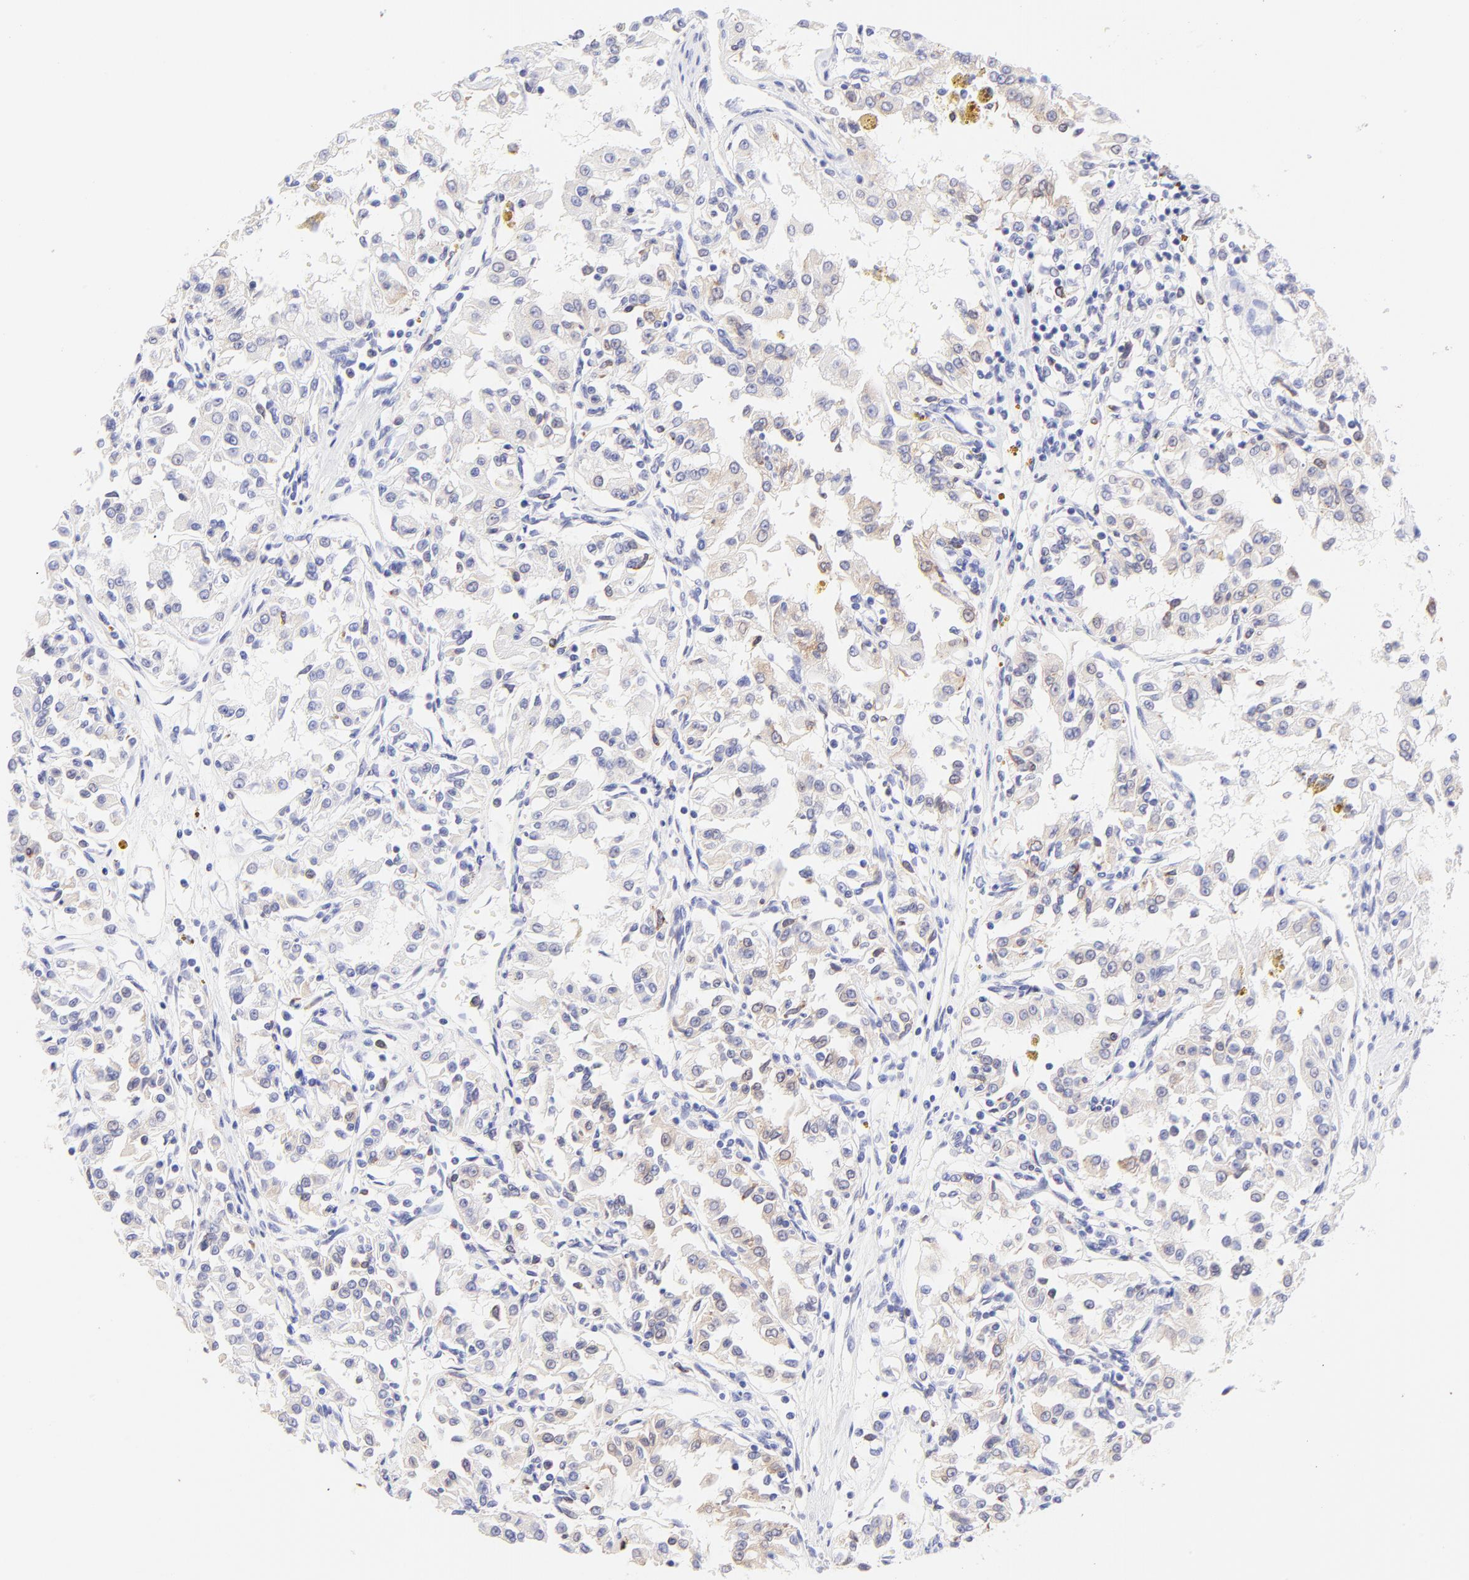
{"staining": {"intensity": "weak", "quantity": "25%-75%", "location": "cytoplasmic/membranous"}, "tissue": "renal cancer", "cell_type": "Tumor cells", "image_type": "cancer", "snomed": [{"axis": "morphology", "description": "Adenocarcinoma, NOS"}, {"axis": "topography", "description": "Kidney"}], "caption": "Immunohistochemical staining of human adenocarcinoma (renal) displays weak cytoplasmic/membranous protein staining in about 25%-75% of tumor cells. (DAB IHC, brown staining for protein, blue staining for nuclei).", "gene": "IRAG2", "patient": {"sex": "male", "age": 78}}